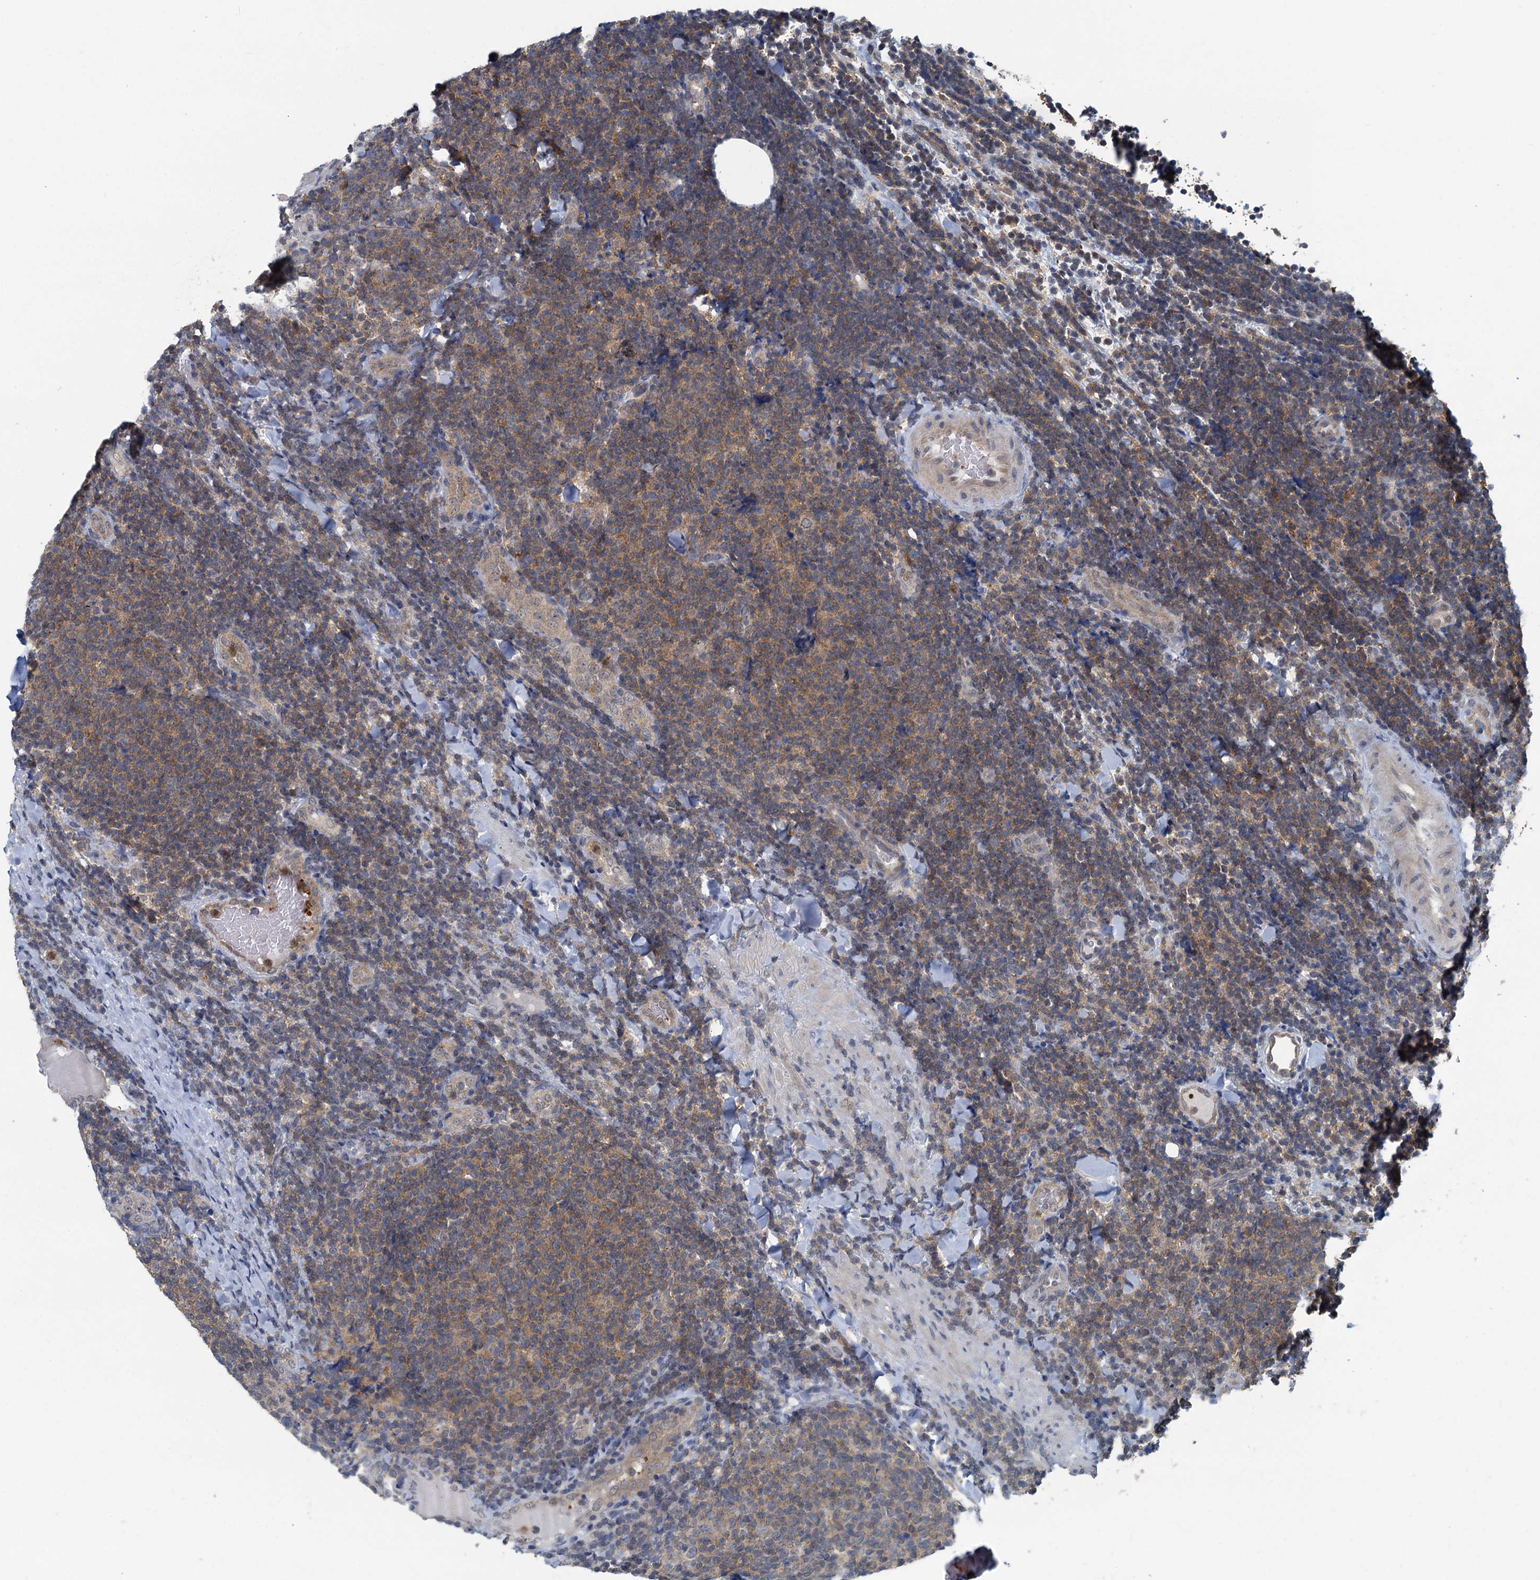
{"staining": {"intensity": "moderate", "quantity": ">75%", "location": "cytoplasmic/membranous"}, "tissue": "lymphoma", "cell_type": "Tumor cells", "image_type": "cancer", "snomed": [{"axis": "morphology", "description": "Malignant lymphoma, non-Hodgkin's type, Low grade"}, {"axis": "topography", "description": "Lymph node"}], "caption": "Moderate cytoplasmic/membranous positivity for a protein is present in approximately >75% of tumor cells of low-grade malignant lymphoma, non-Hodgkin's type using immunohistochemistry (IHC).", "gene": "GCLM", "patient": {"sex": "male", "age": 66}}